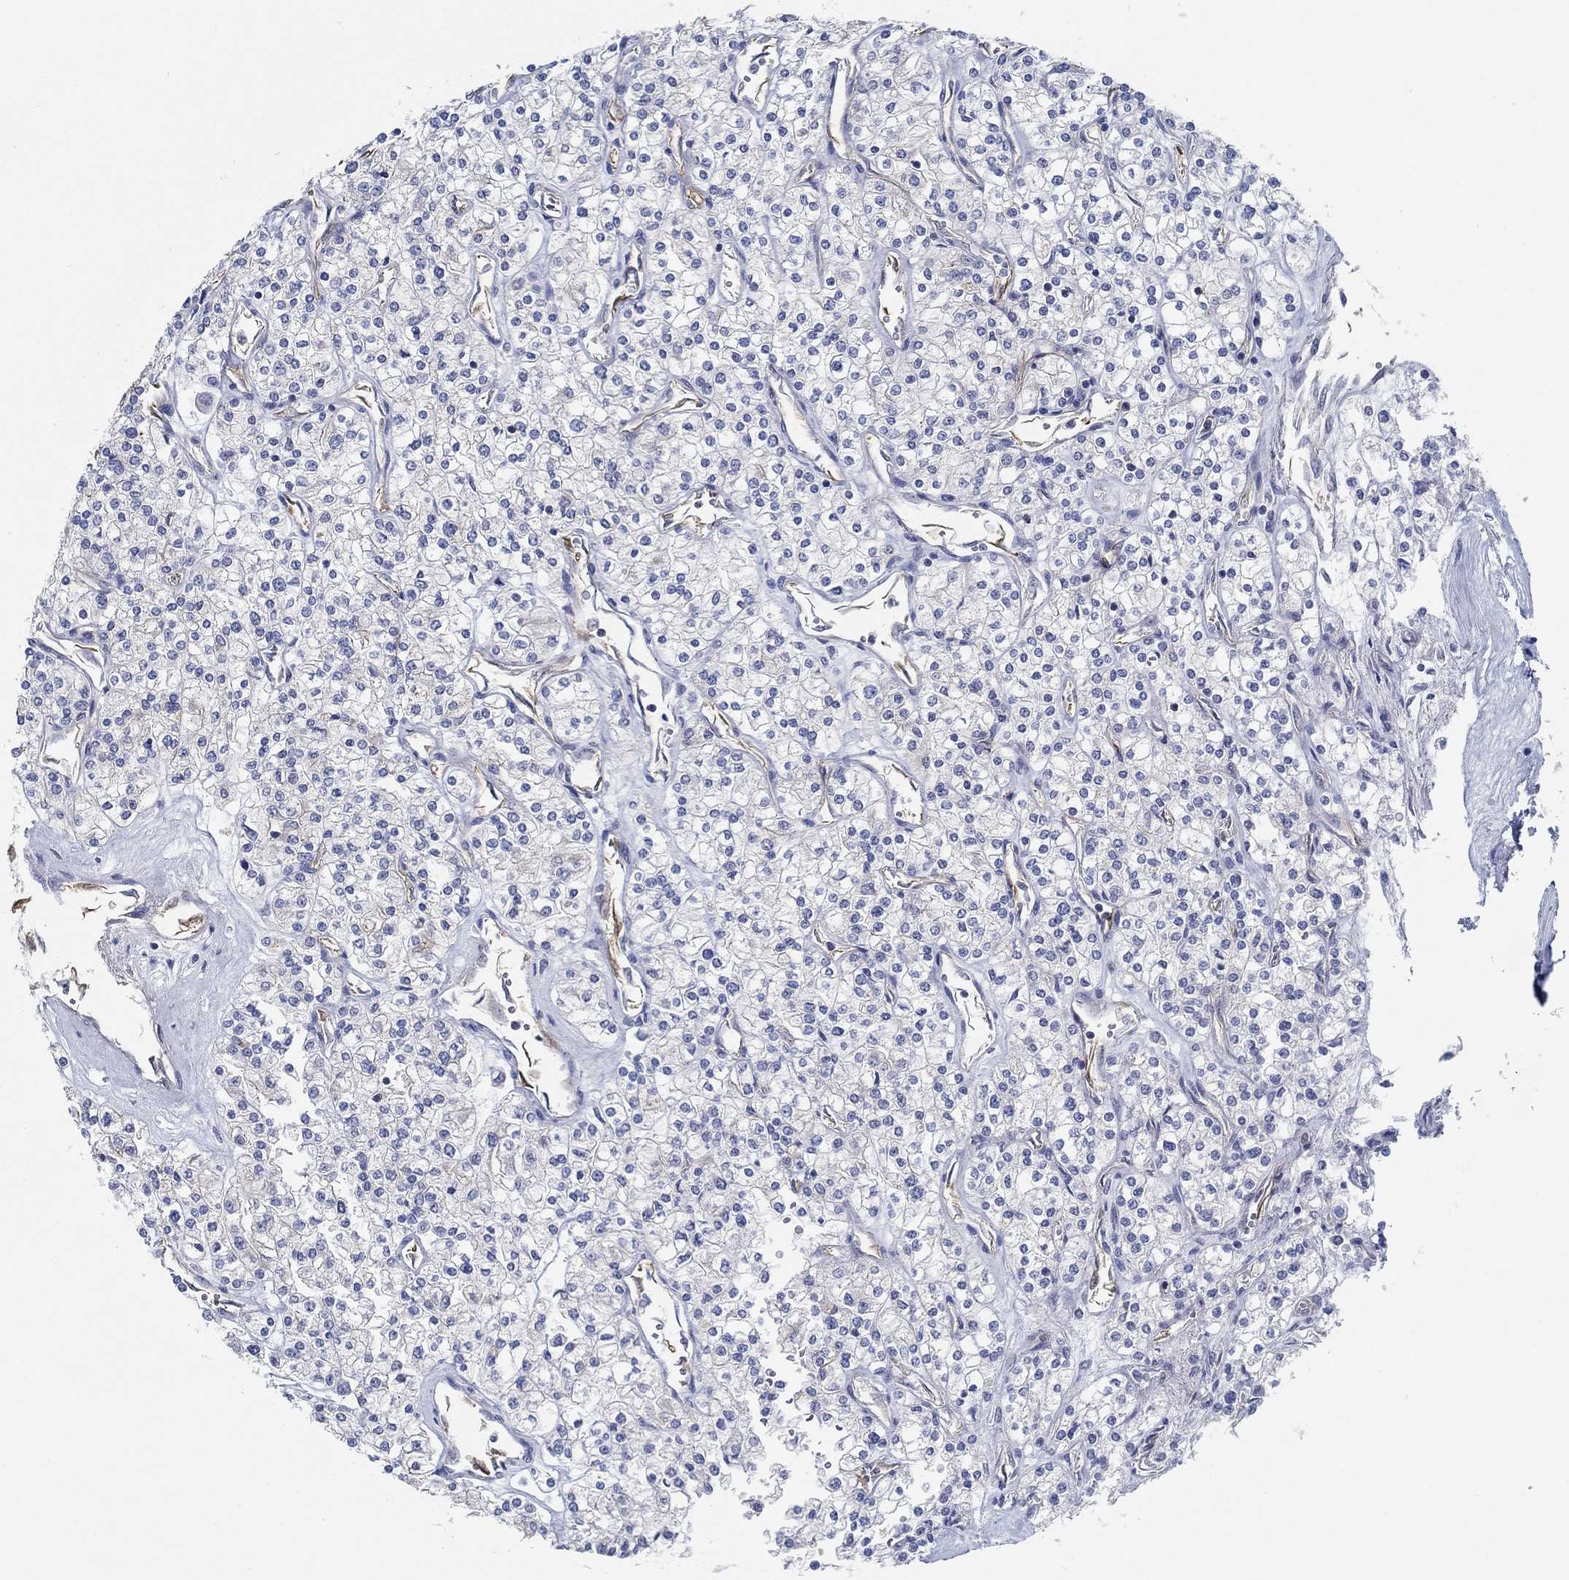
{"staining": {"intensity": "negative", "quantity": "none", "location": "none"}, "tissue": "renal cancer", "cell_type": "Tumor cells", "image_type": "cancer", "snomed": [{"axis": "morphology", "description": "Adenocarcinoma, NOS"}, {"axis": "topography", "description": "Kidney"}], "caption": "There is no significant staining in tumor cells of adenocarcinoma (renal). The staining was performed using DAB (3,3'-diaminobenzidine) to visualize the protein expression in brown, while the nuclei were stained in blue with hematoxylin (Magnification: 20x).", "gene": "BBOF1", "patient": {"sex": "male", "age": 80}}